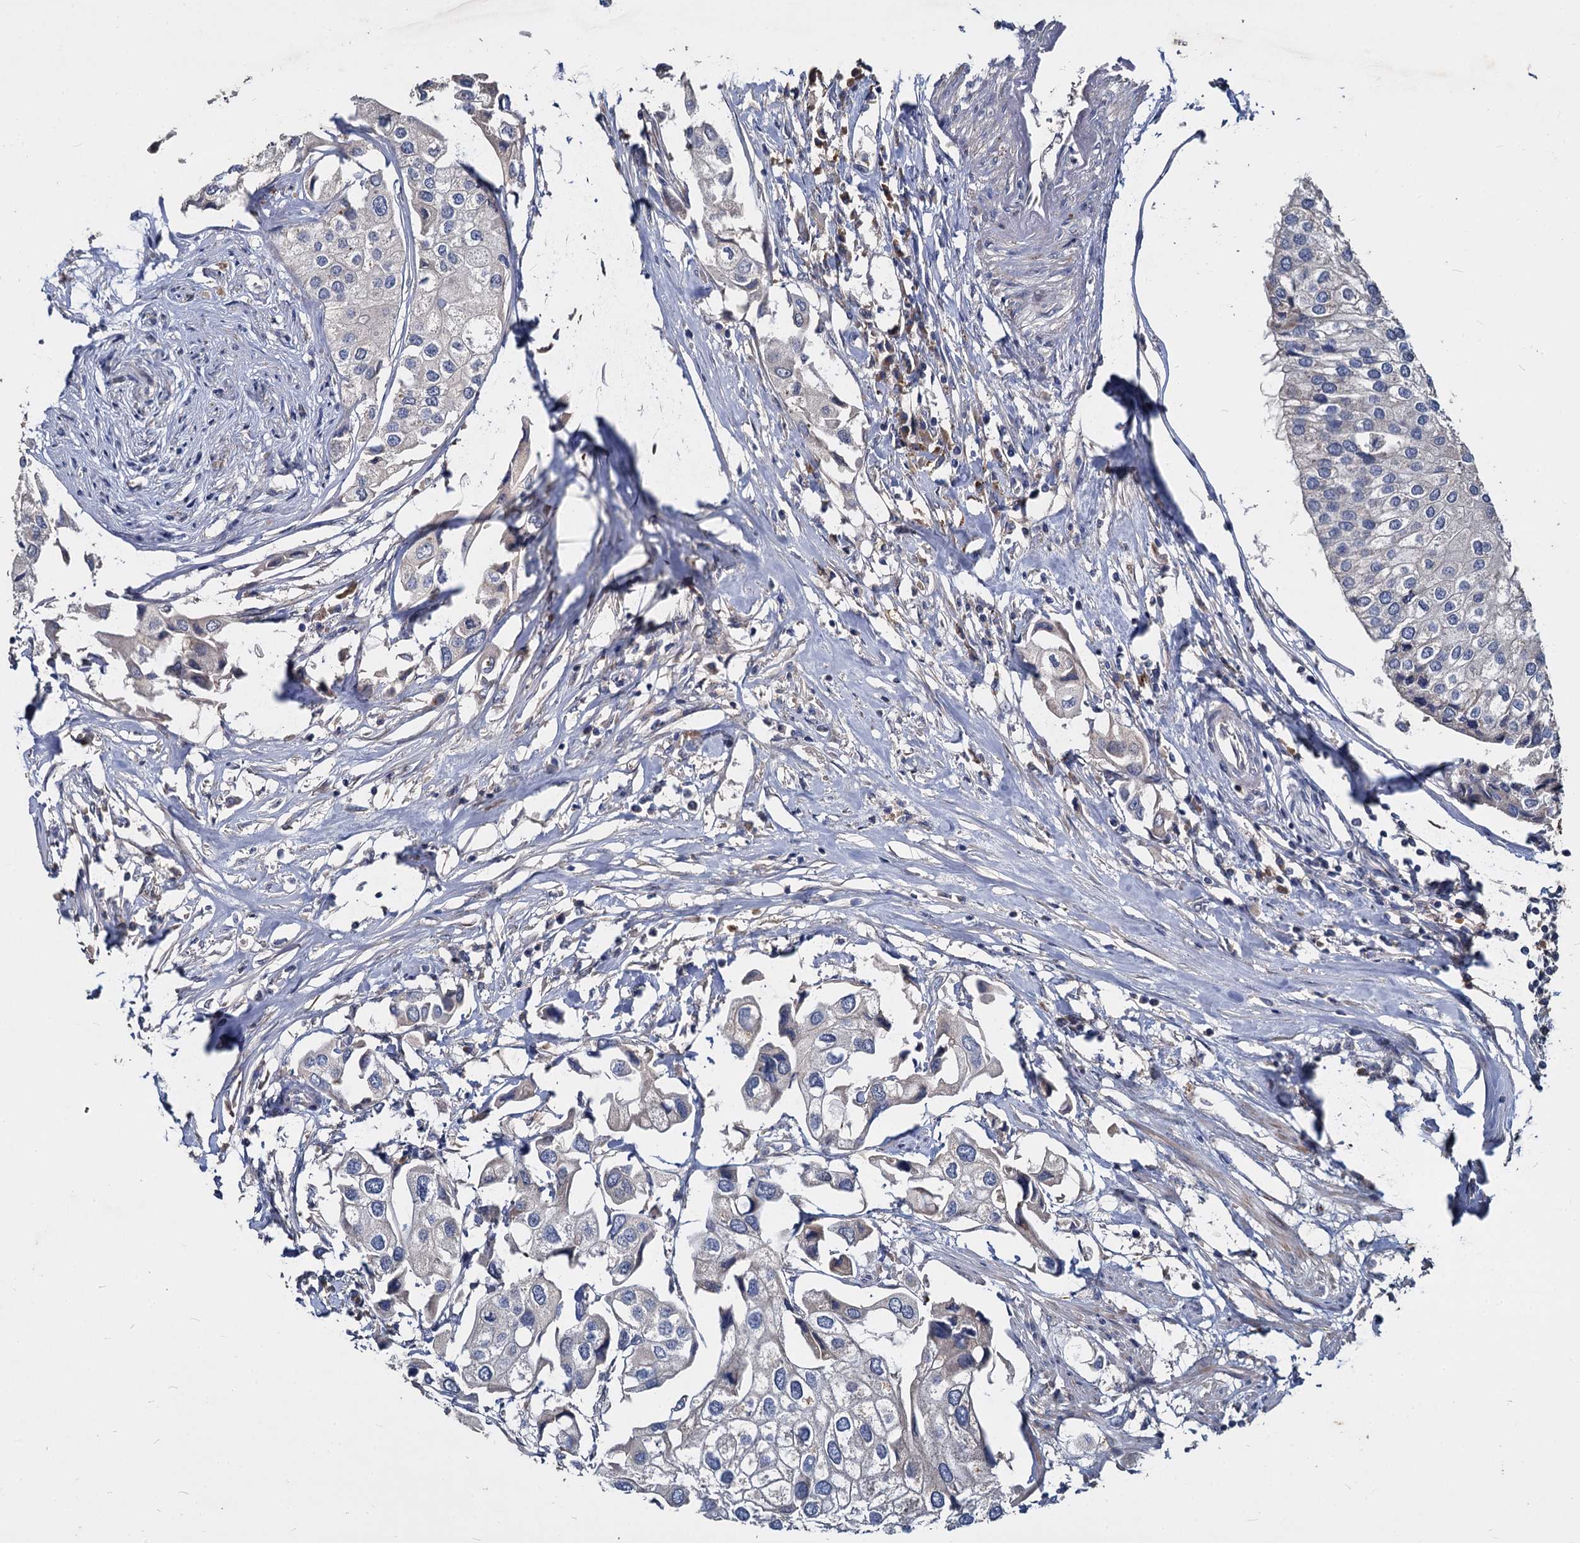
{"staining": {"intensity": "negative", "quantity": "none", "location": "none"}, "tissue": "urothelial cancer", "cell_type": "Tumor cells", "image_type": "cancer", "snomed": [{"axis": "morphology", "description": "Urothelial carcinoma, High grade"}, {"axis": "topography", "description": "Urinary bladder"}], "caption": "Tumor cells show no significant staining in urothelial carcinoma (high-grade).", "gene": "CCDC184", "patient": {"sex": "male", "age": 64}}